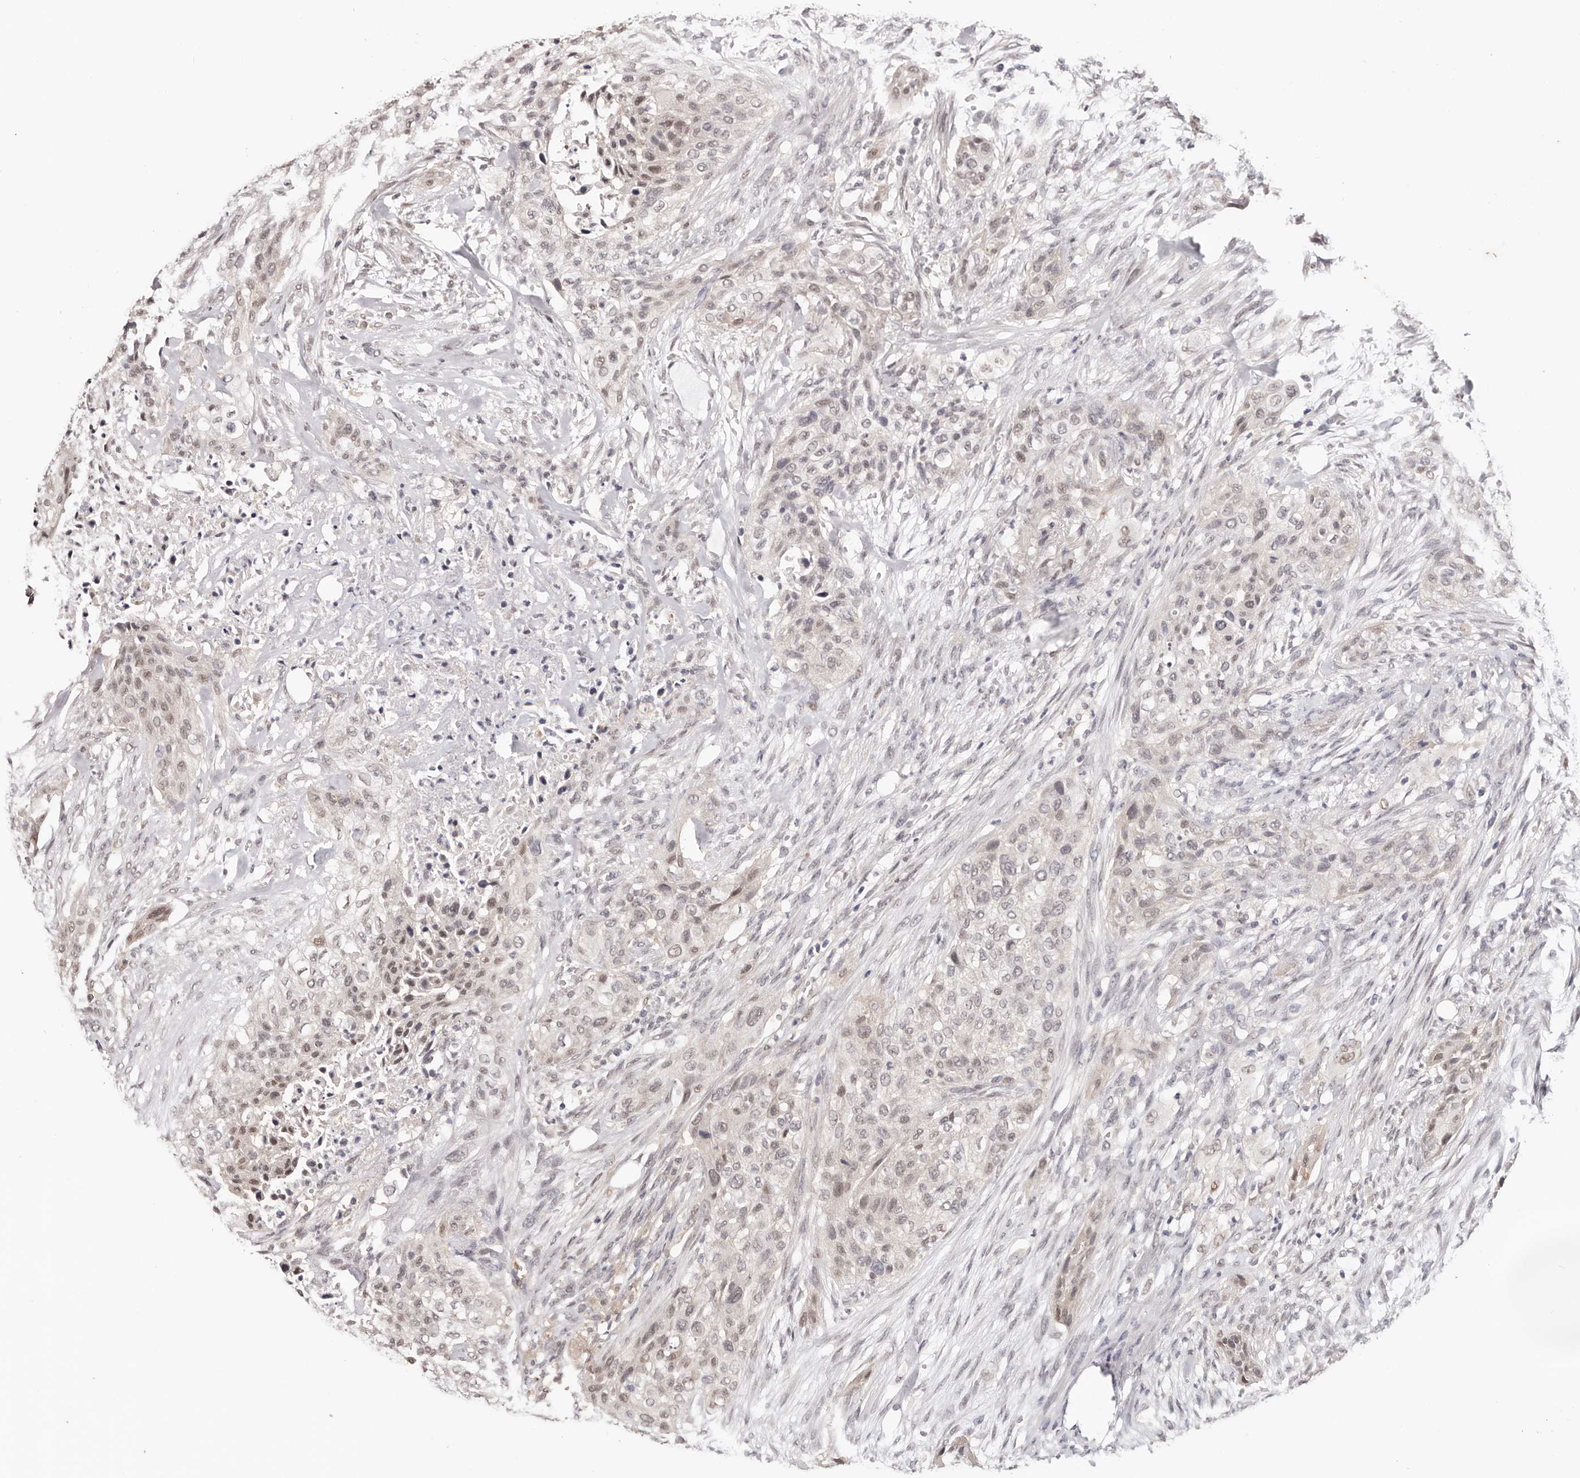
{"staining": {"intensity": "weak", "quantity": "<25%", "location": "nuclear"}, "tissue": "urothelial cancer", "cell_type": "Tumor cells", "image_type": "cancer", "snomed": [{"axis": "morphology", "description": "Urothelial carcinoma, High grade"}, {"axis": "topography", "description": "Urinary bladder"}], "caption": "An immunohistochemistry (IHC) image of urothelial carcinoma (high-grade) is shown. There is no staining in tumor cells of urothelial carcinoma (high-grade). (Immunohistochemistry, brightfield microscopy, high magnification).", "gene": "TYW3", "patient": {"sex": "male", "age": 35}}